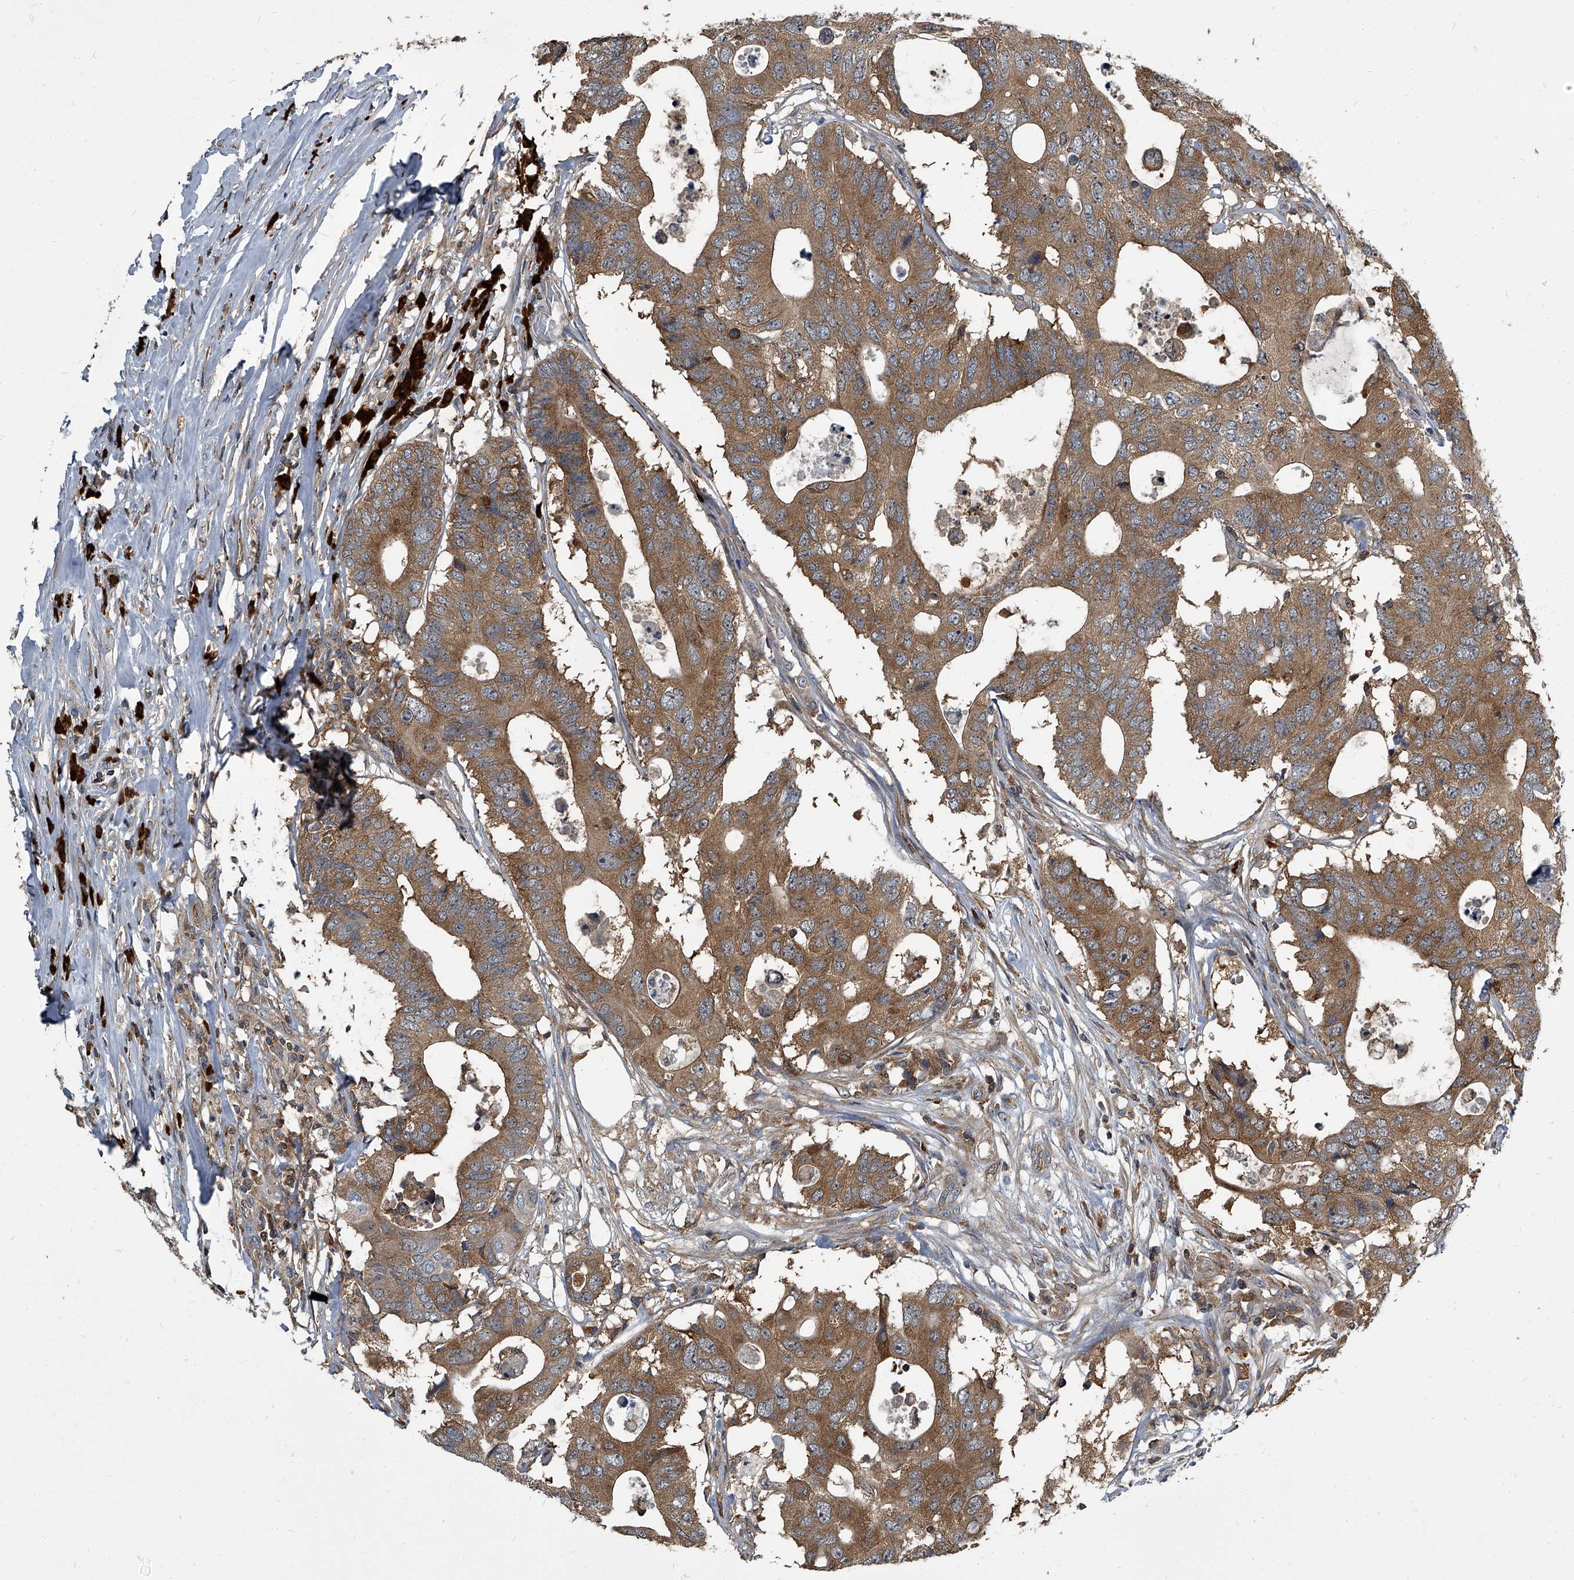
{"staining": {"intensity": "moderate", "quantity": ">75%", "location": "cytoplasmic/membranous"}, "tissue": "colorectal cancer", "cell_type": "Tumor cells", "image_type": "cancer", "snomed": [{"axis": "morphology", "description": "Adenocarcinoma, NOS"}, {"axis": "topography", "description": "Colon"}], "caption": "This is a micrograph of immunohistochemistry (IHC) staining of adenocarcinoma (colorectal), which shows moderate positivity in the cytoplasmic/membranous of tumor cells.", "gene": "CDV3", "patient": {"sex": "male", "age": 71}}